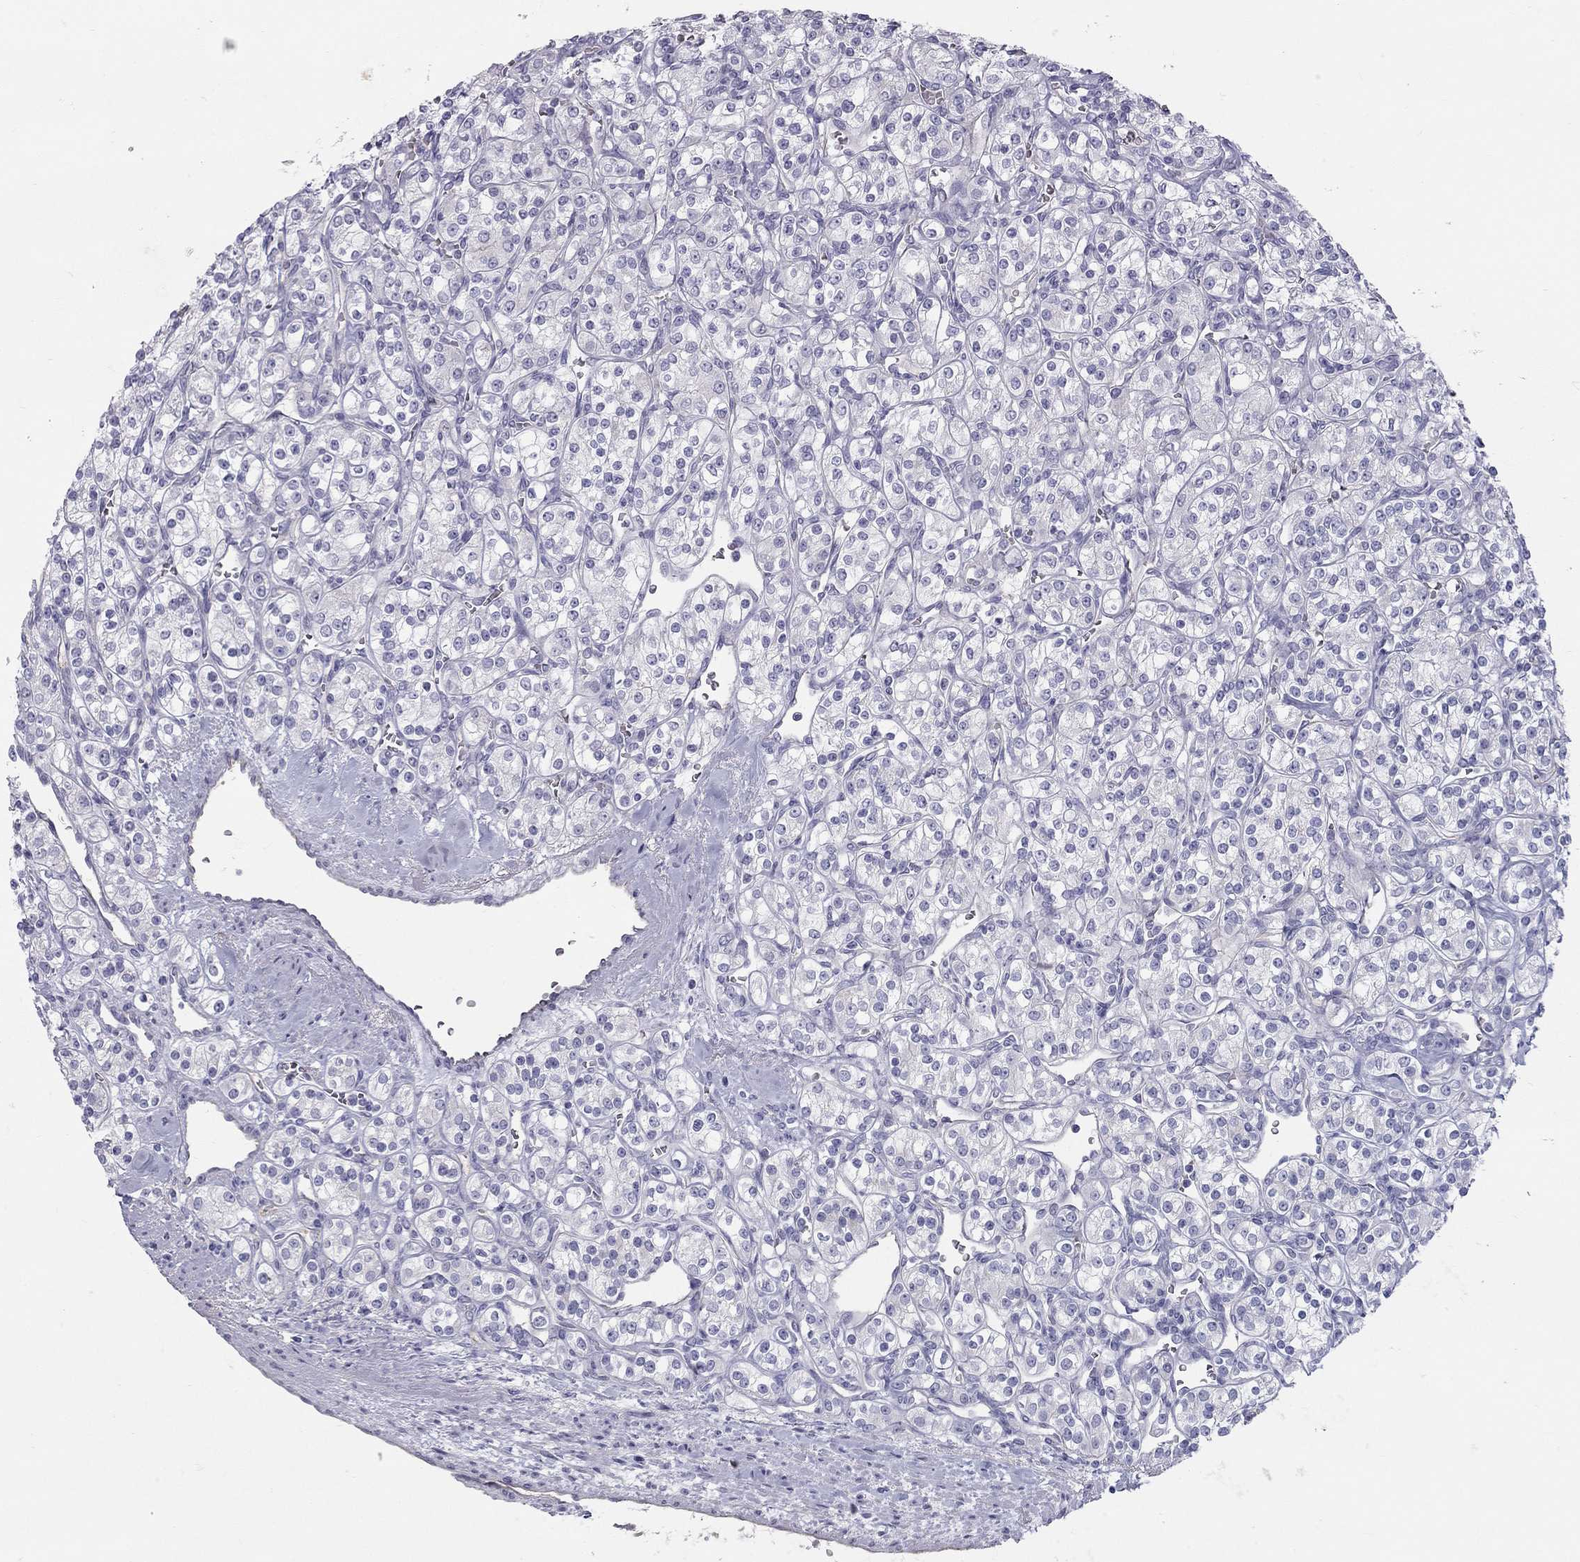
{"staining": {"intensity": "negative", "quantity": "none", "location": "none"}, "tissue": "renal cancer", "cell_type": "Tumor cells", "image_type": "cancer", "snomed": [{"axis": "morphology", "description": "Adenocarcinoma, NOS"}, {"axis": "topography", "description": "Kidney"}], "caption": "Adenocarcinoma (renal) was stained to show a protein in brown. There is no significant positivity in tumor cells. (Brightfield microscopy of DAB (3,3'-diaminobenzidine) immunohistochemistry (IHC) at high magnification).", "gene": "TDRD6", "patient": {"sex": "male", "age": 77}}